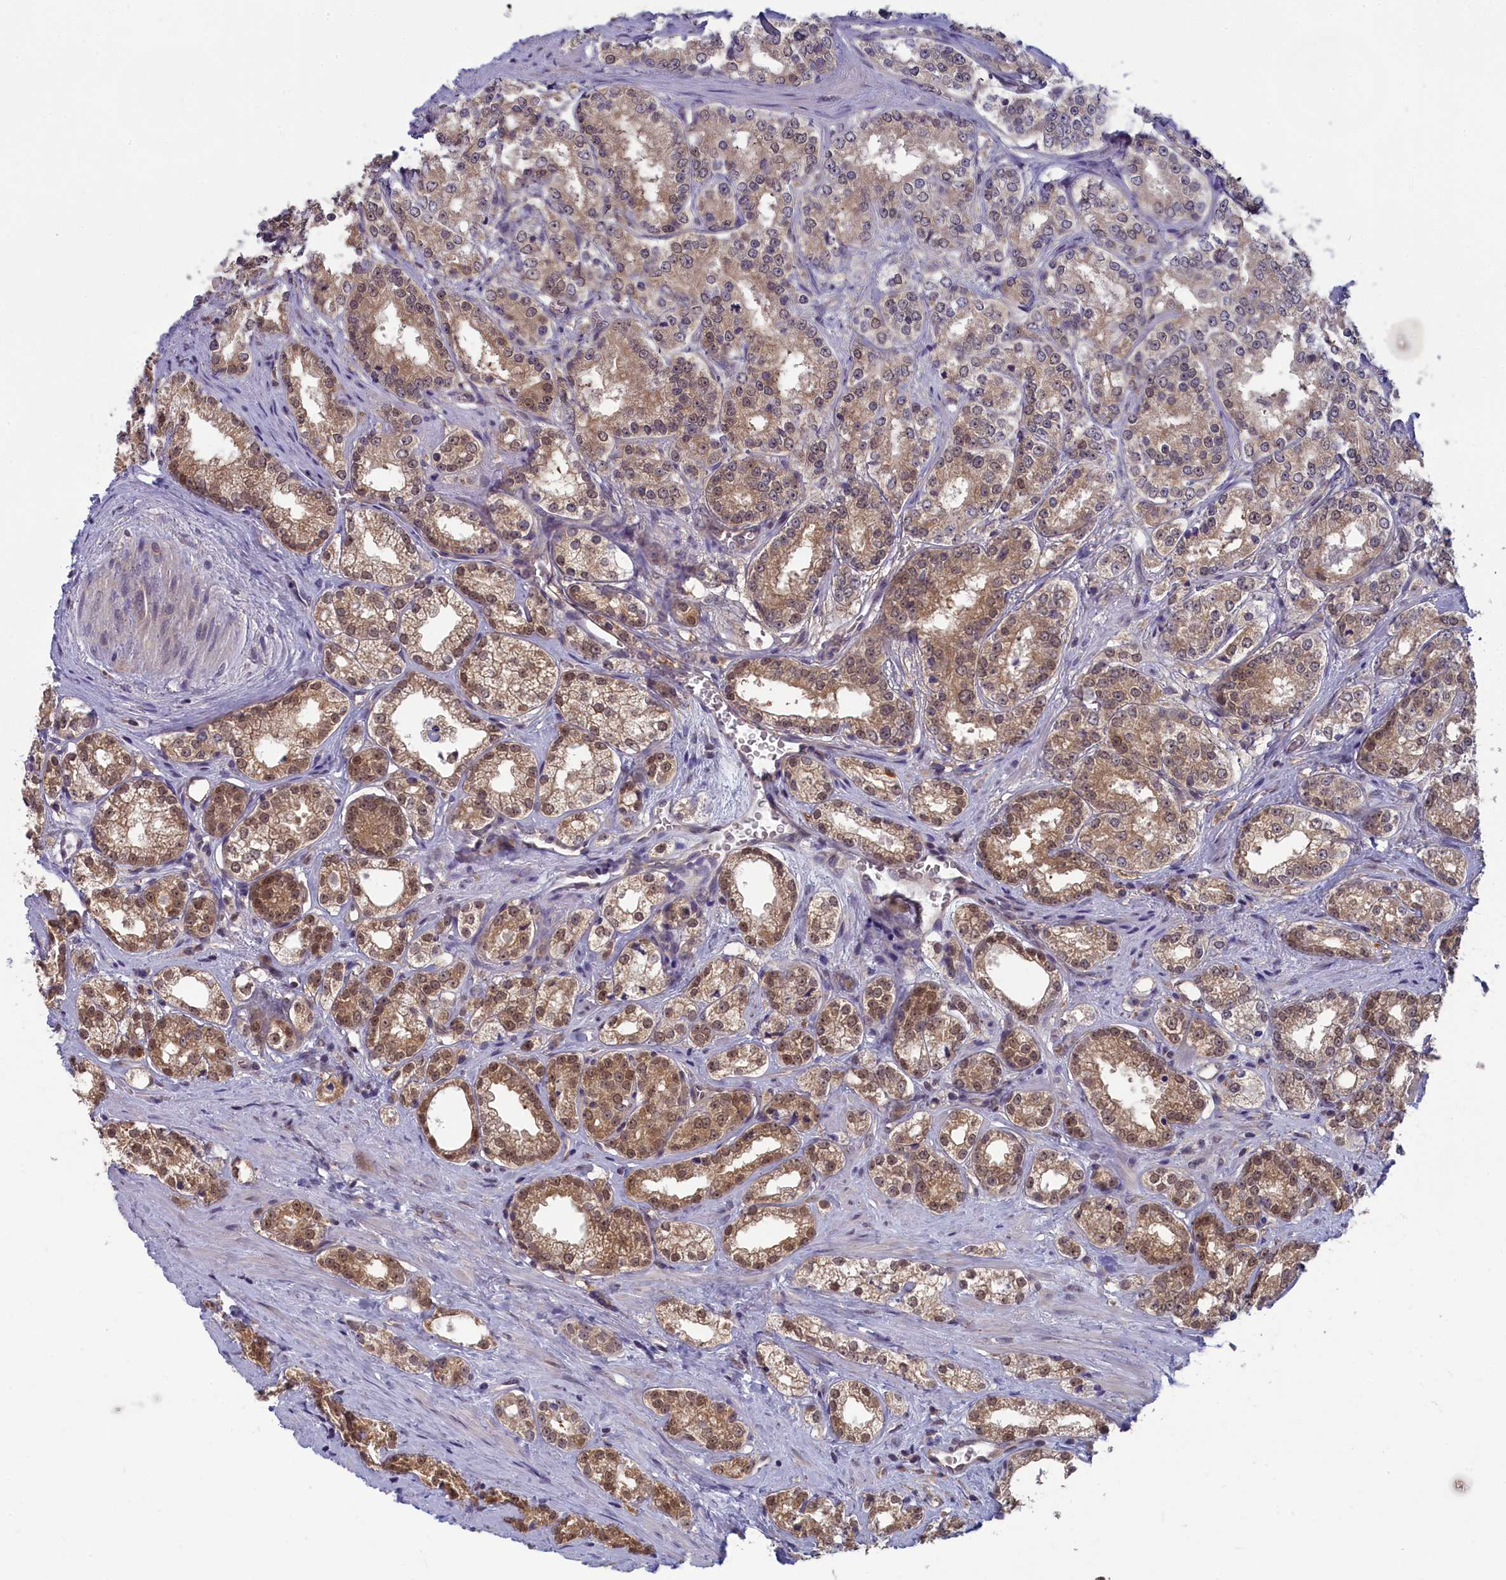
{"staining": {"intensity": "moderate", "quantity": "25%-75%", "location": "cytoplasmic/membranous,nuclear"}, "tissue": "prostate cancer", "cell_type": "Tumor cells", "image_type": "cancer", "snomed": [{"axis": "morphology", "description": "Normal tissue, NOS"}, {"axis": "morphology", "description": "Adenocarcinoma, High grade"}, {"axis": "topography", "description": "Prostate"}], "caption": "The immunohistochemical stain highlights moderate cytoplasmic/membranous and nuclear expression in tumor cells of prostate cancer tissue.", "gene": "MRI1", "patient": {"sex": "male", "age": 83}}